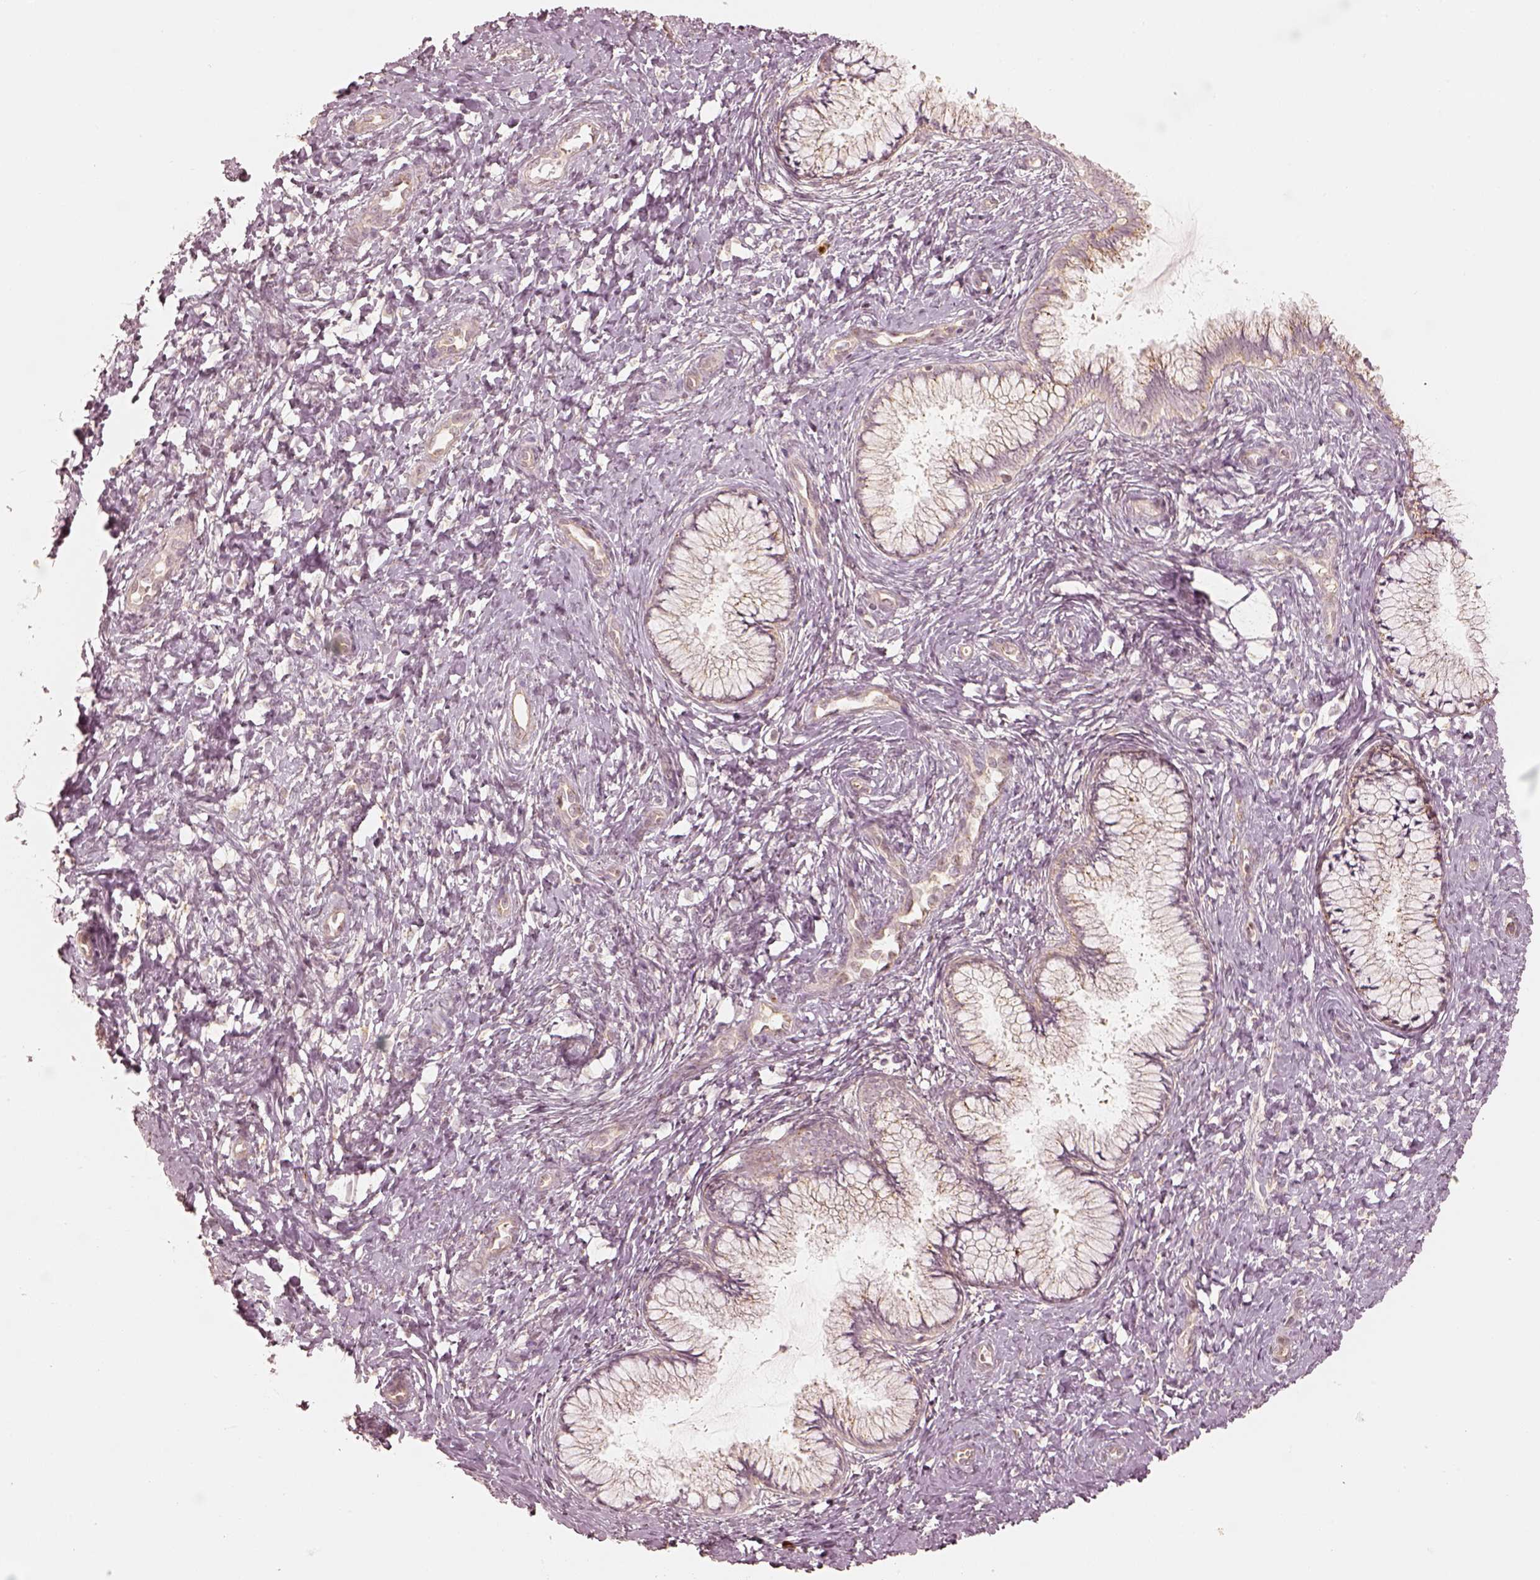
{"staining": {"intensity": "negative", "quantity": "none", "location": "none"}, "tissue": "cervix", "cell_type": "Glandular cells", "image_type": "normal", "snomed": [{"axis": "morphology", "description": "Normal tissue, NOS"}, {"axis": "topography", "description": "Cervix"}], "caption": "High power microscopy micrograph of an immunohistochemistry (IHC) micrograph of normal cervix, revealing no significant expression in glandular cells. The staining is performed using DAB (3,3'-diaminobenzidine) brown chromogen with nuclei counter-stained in using hematoxylin.", "gene": "GORASP2", "patient": {"sex": "female", "age": 37}}